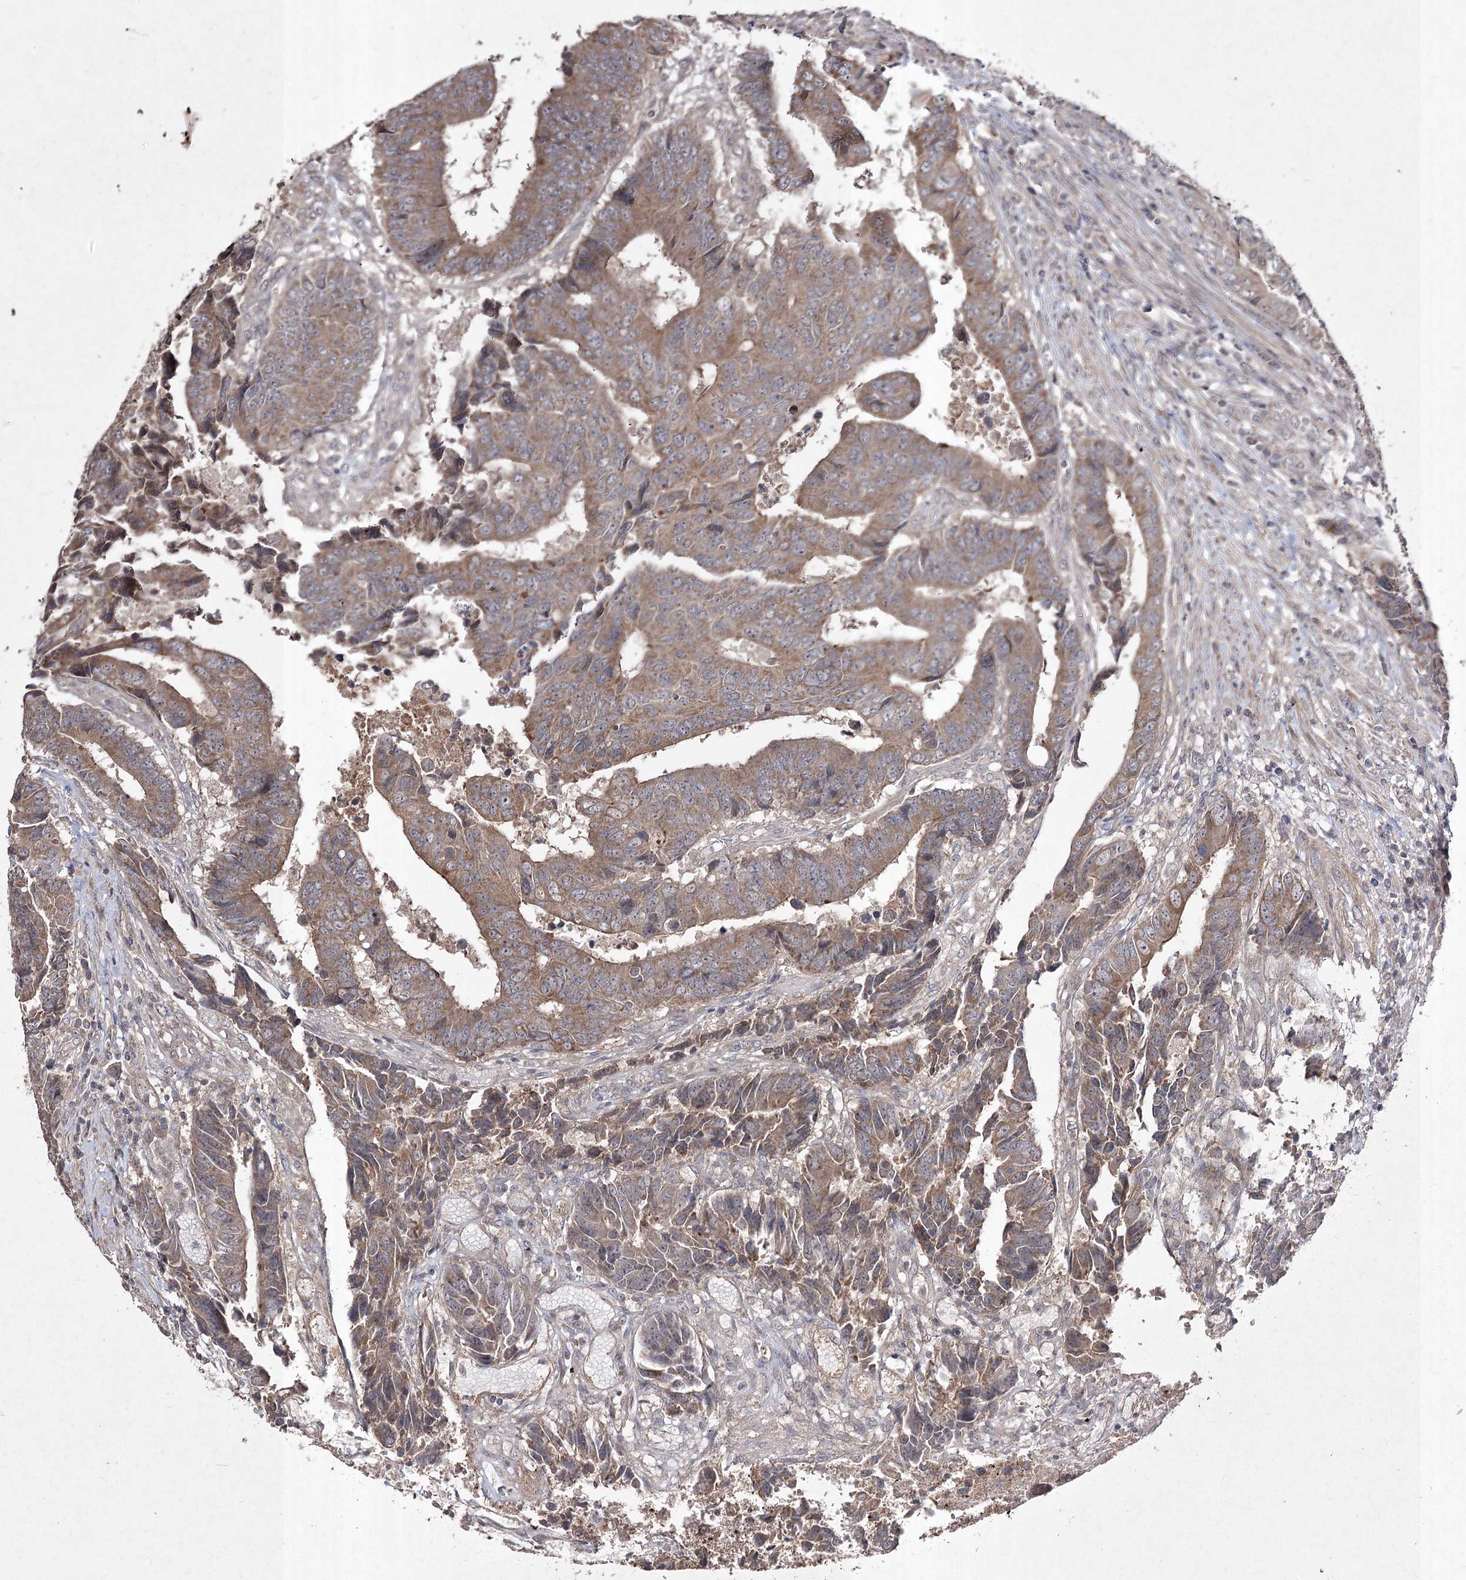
{"staining": {"intensity": "moderate", "quantity": ">75%", "location": "cytoplasmic/membranous"}, "tissue": "colorectal cancer", "cell_type": "Tumor cells", "image_type": "cancer", "snomed": [{"axis": "morphology", "description": "Adenocarcinoma, NOS"}, {"axis": "topography", "description": "Rectum"}], "caption": "Brown immunohistochemical staining in colorectal cancer (adenocarcinoma) reveals moderate cytoplasmic/membranous expression in about >75% of tumor cells.", "gene": "FANCL", "patient": {"sex": "male", "age": 84}}